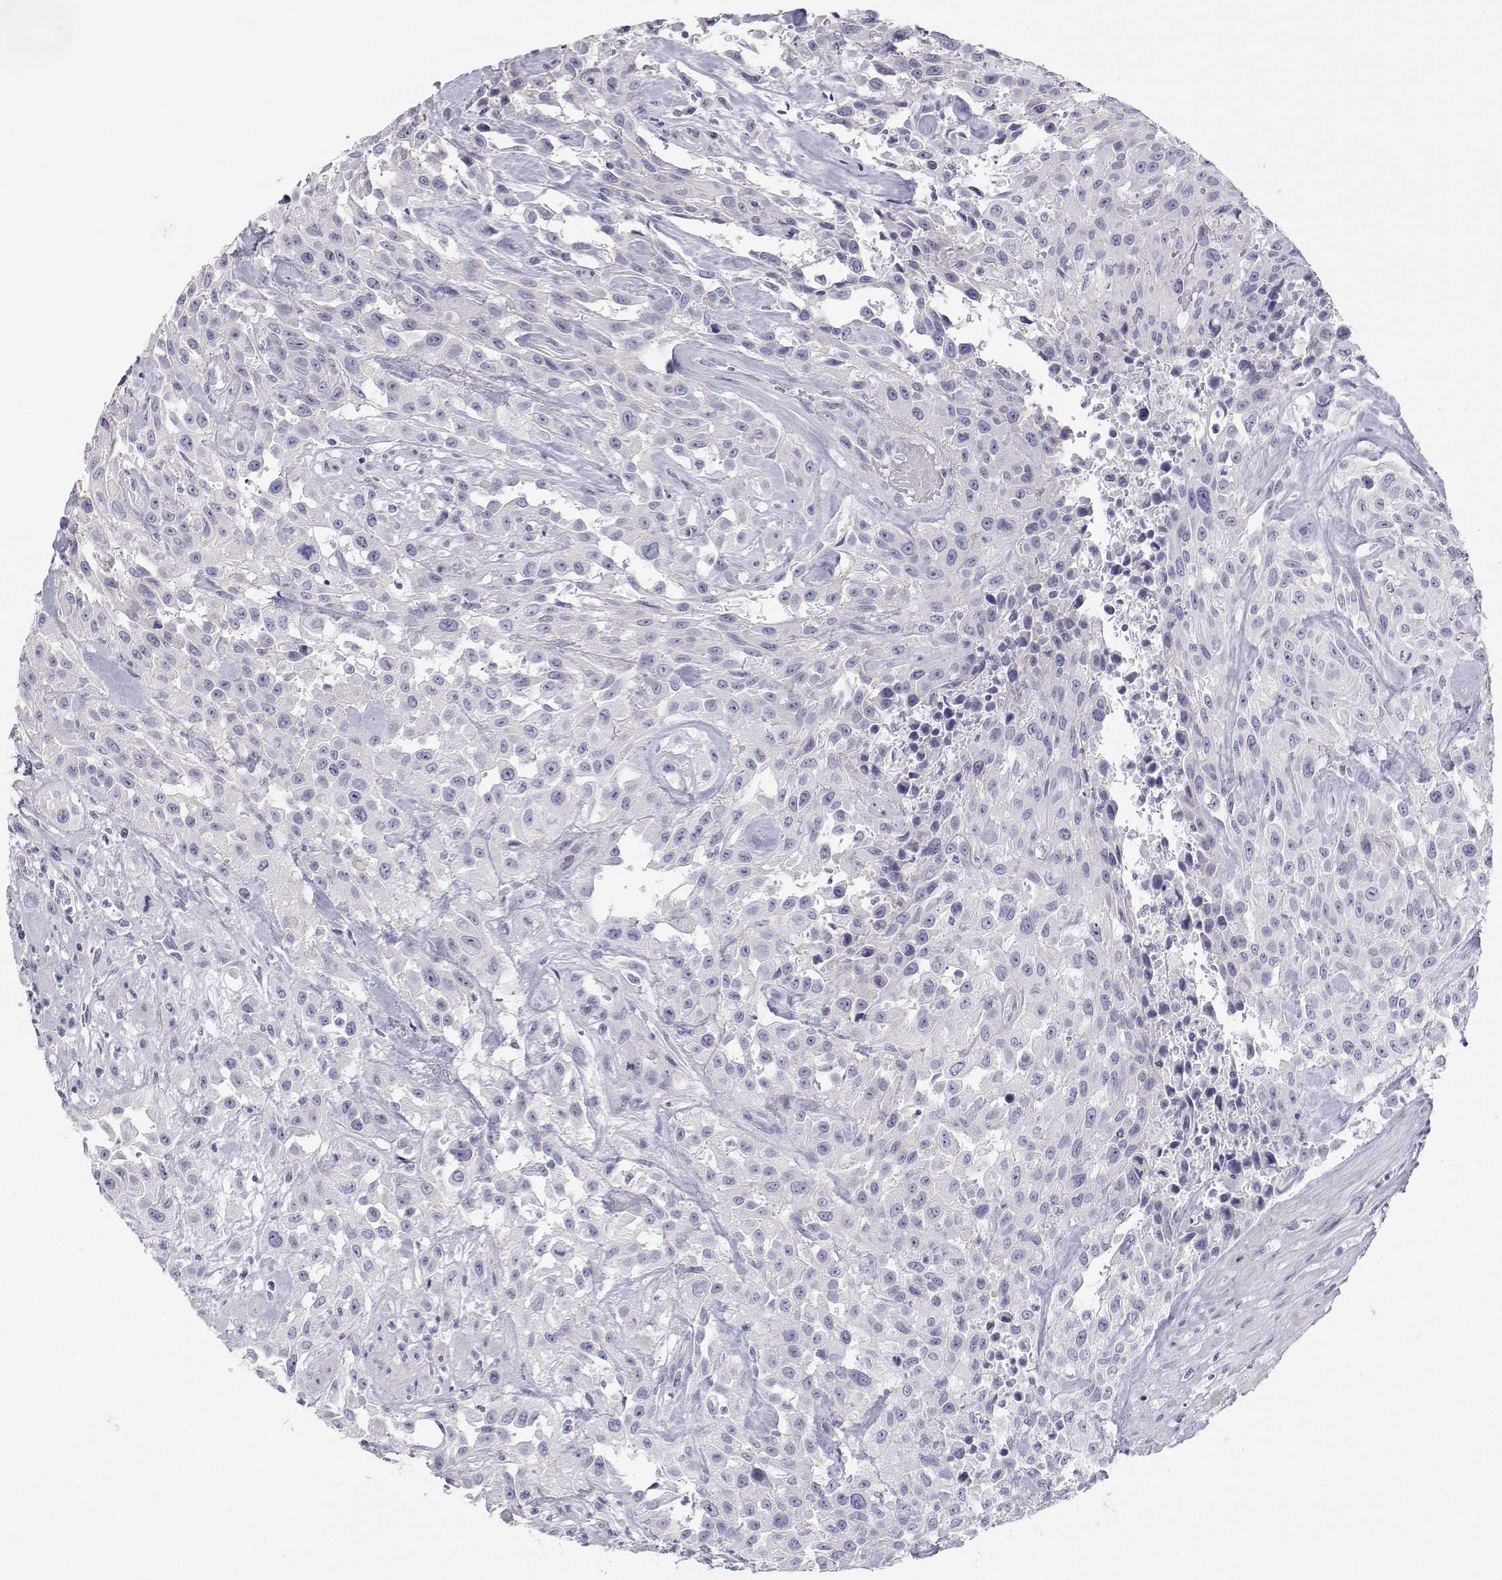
{"staining": {"intensity": "negative", "quantity": "none", "location": "none"}, "tissue": "urothelial cancer", "cell_type": "Tumor cells", "image_type": "cancer", "snomed": [{"axis": "morphology", "description": "Urothelial carcinoma, High grade"}, {"axis": "topography", "description": "Urinary bladder"}], "caption": "This image is of urothelial cancer stained with immunohistochemistry (IHC) to label a protein in brown with the nuclei are counter-stained blue. There is no expression in tumor cells.", "gene": "BHMT", "patient": {"sex": "male", "age": 79}}